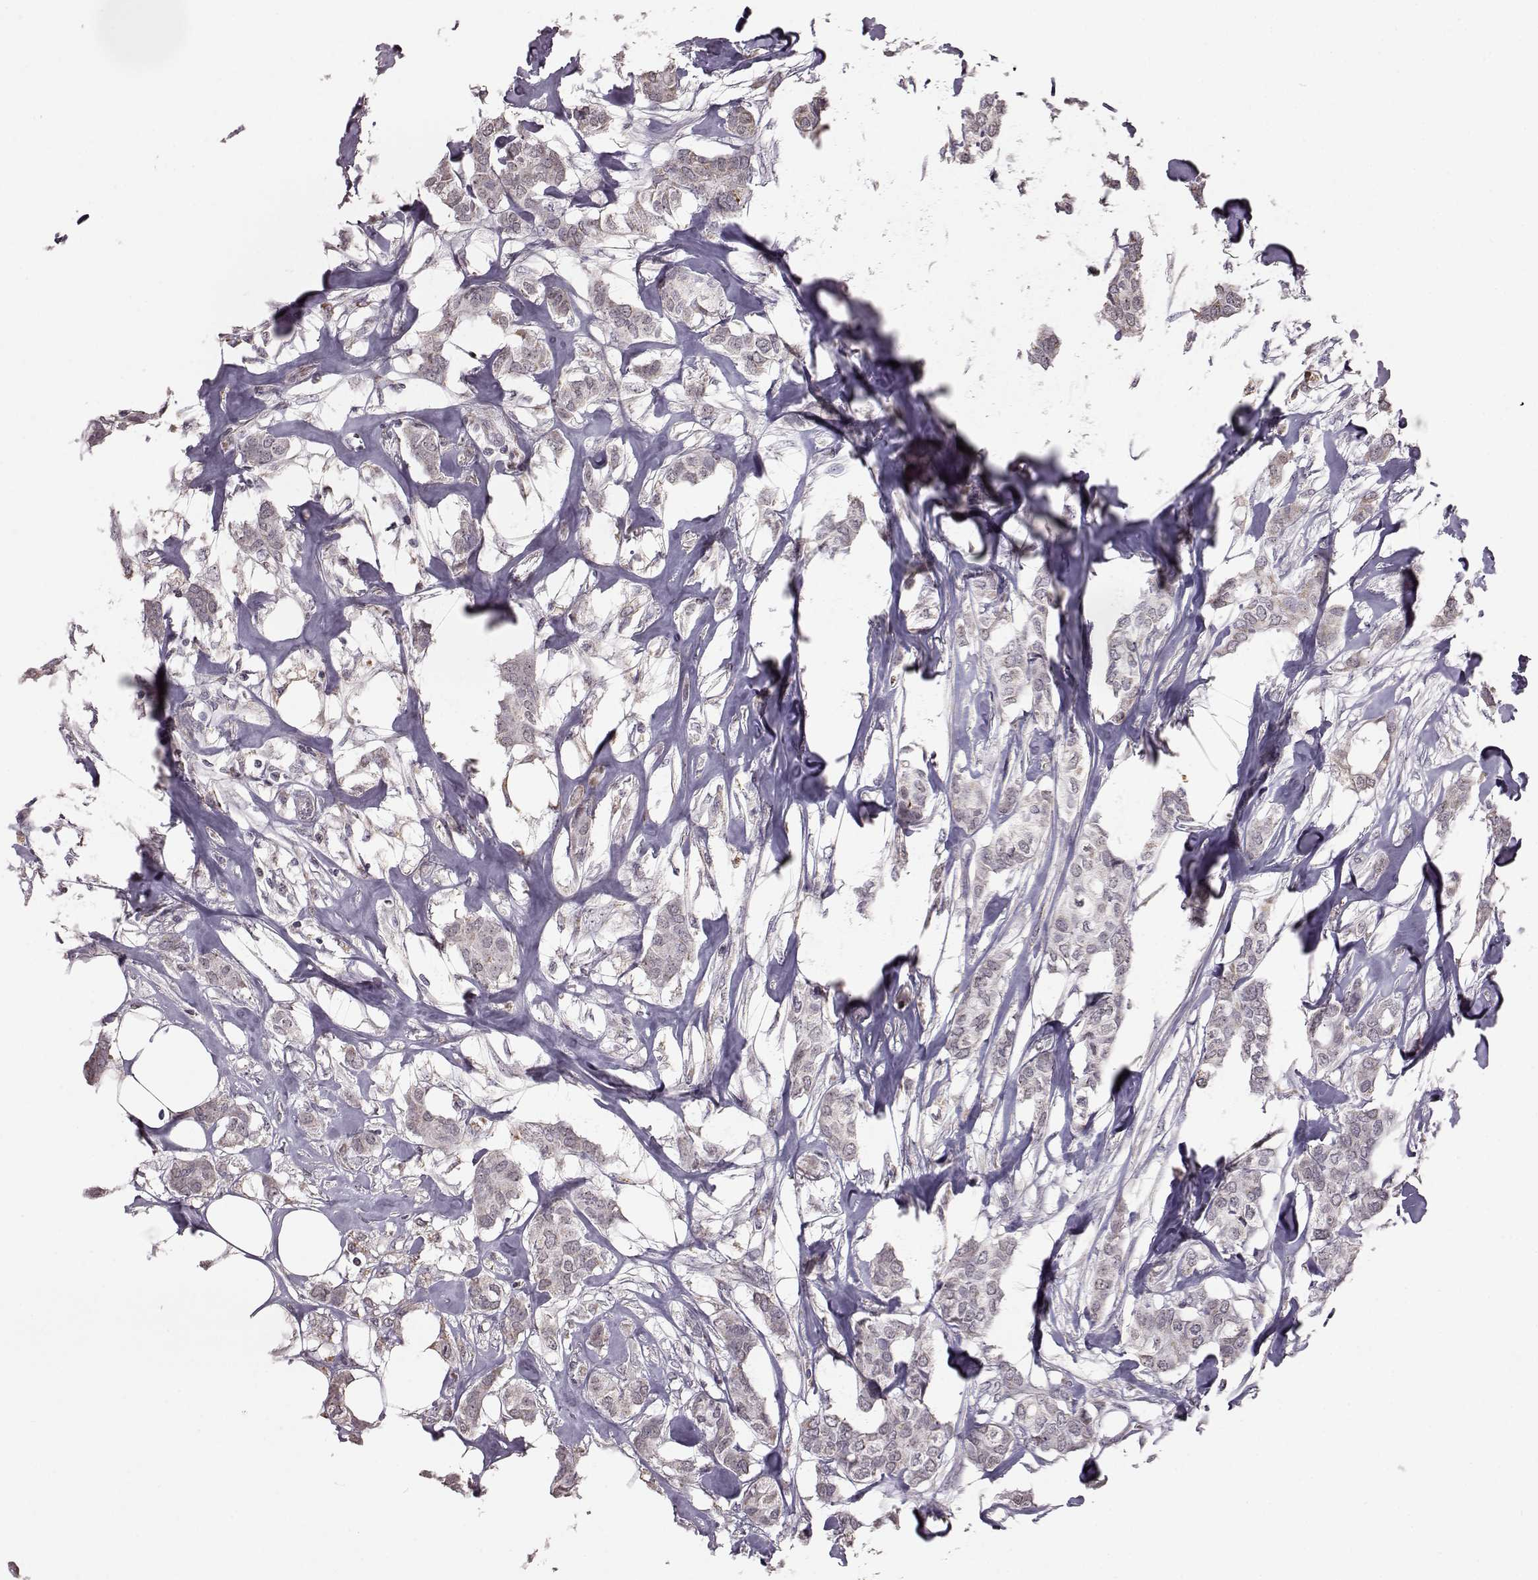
{"staining": {"intensity": "negative", "quantity": "none", "location": "none"}, "tissue": "breast cancer", "cell_type": "Tumor cells", "image_type": "cancer", "snomed": [{"axis": "morphology", "description": "Duct carcinoma"}, {"axis": "topography", "description": "Breast"}], "caption": "DAB (3,3'-diaminobenzidine) immunohistochemical staining of human breast cancer (infiltrating ductal carcinoma) shows no significant staining in tumor cells. (Brightfield microscopy of DAB (3,3'-diaminobenzidine) immunohistochemistry (IHC) at high magnification).", "gene": "ALDH3A1", "patient": {"sex": "female", "age": 62}}